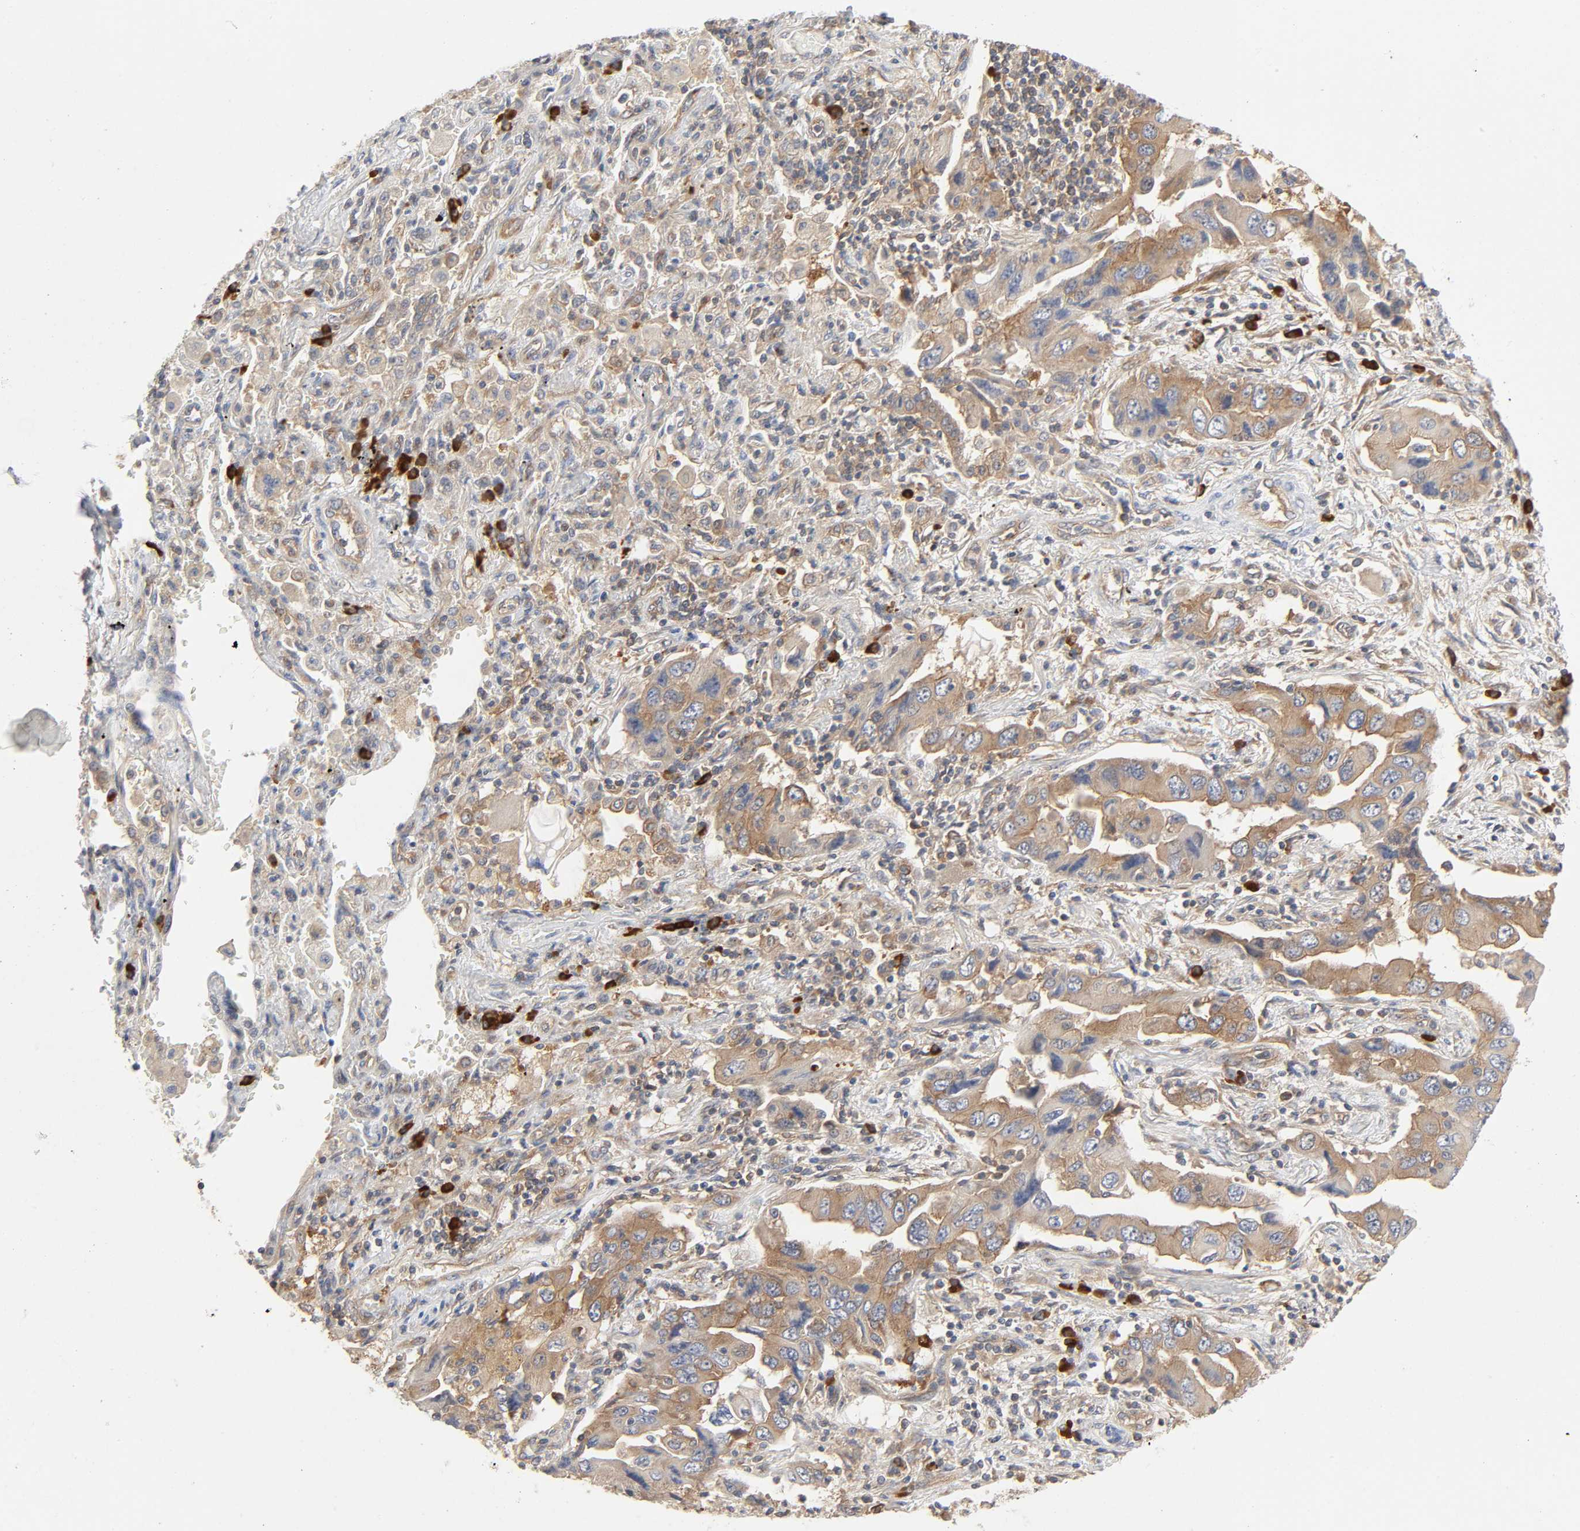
{"staining": {"intensity": "moderate", "quantity": ">75%", "location": "cytoplasmic/membranous"}, "tissue": "lung cancer", "cell_type": "Tumor cells", "image_type": "cancer", "snomed": [{"axis": "morphology", "description": "Adenocarcinoma, NOS"}, {"axis": "topography", "description": "Lung"}], "caption": "Immunohistochemistry staining of lung cancer, which demonstrates medium levels of moderate cytoplasmic/membranous staining in approximately >75% of tumor cells indicating moderate cytoplasmic/membranous protein expression. The staining was performed using DAB (brown) for protein detection and nuclei were counterstained in hematoxylin (blue).", "gene": "SCHIP1", "patient": {"sex": "female", "age": 65}}